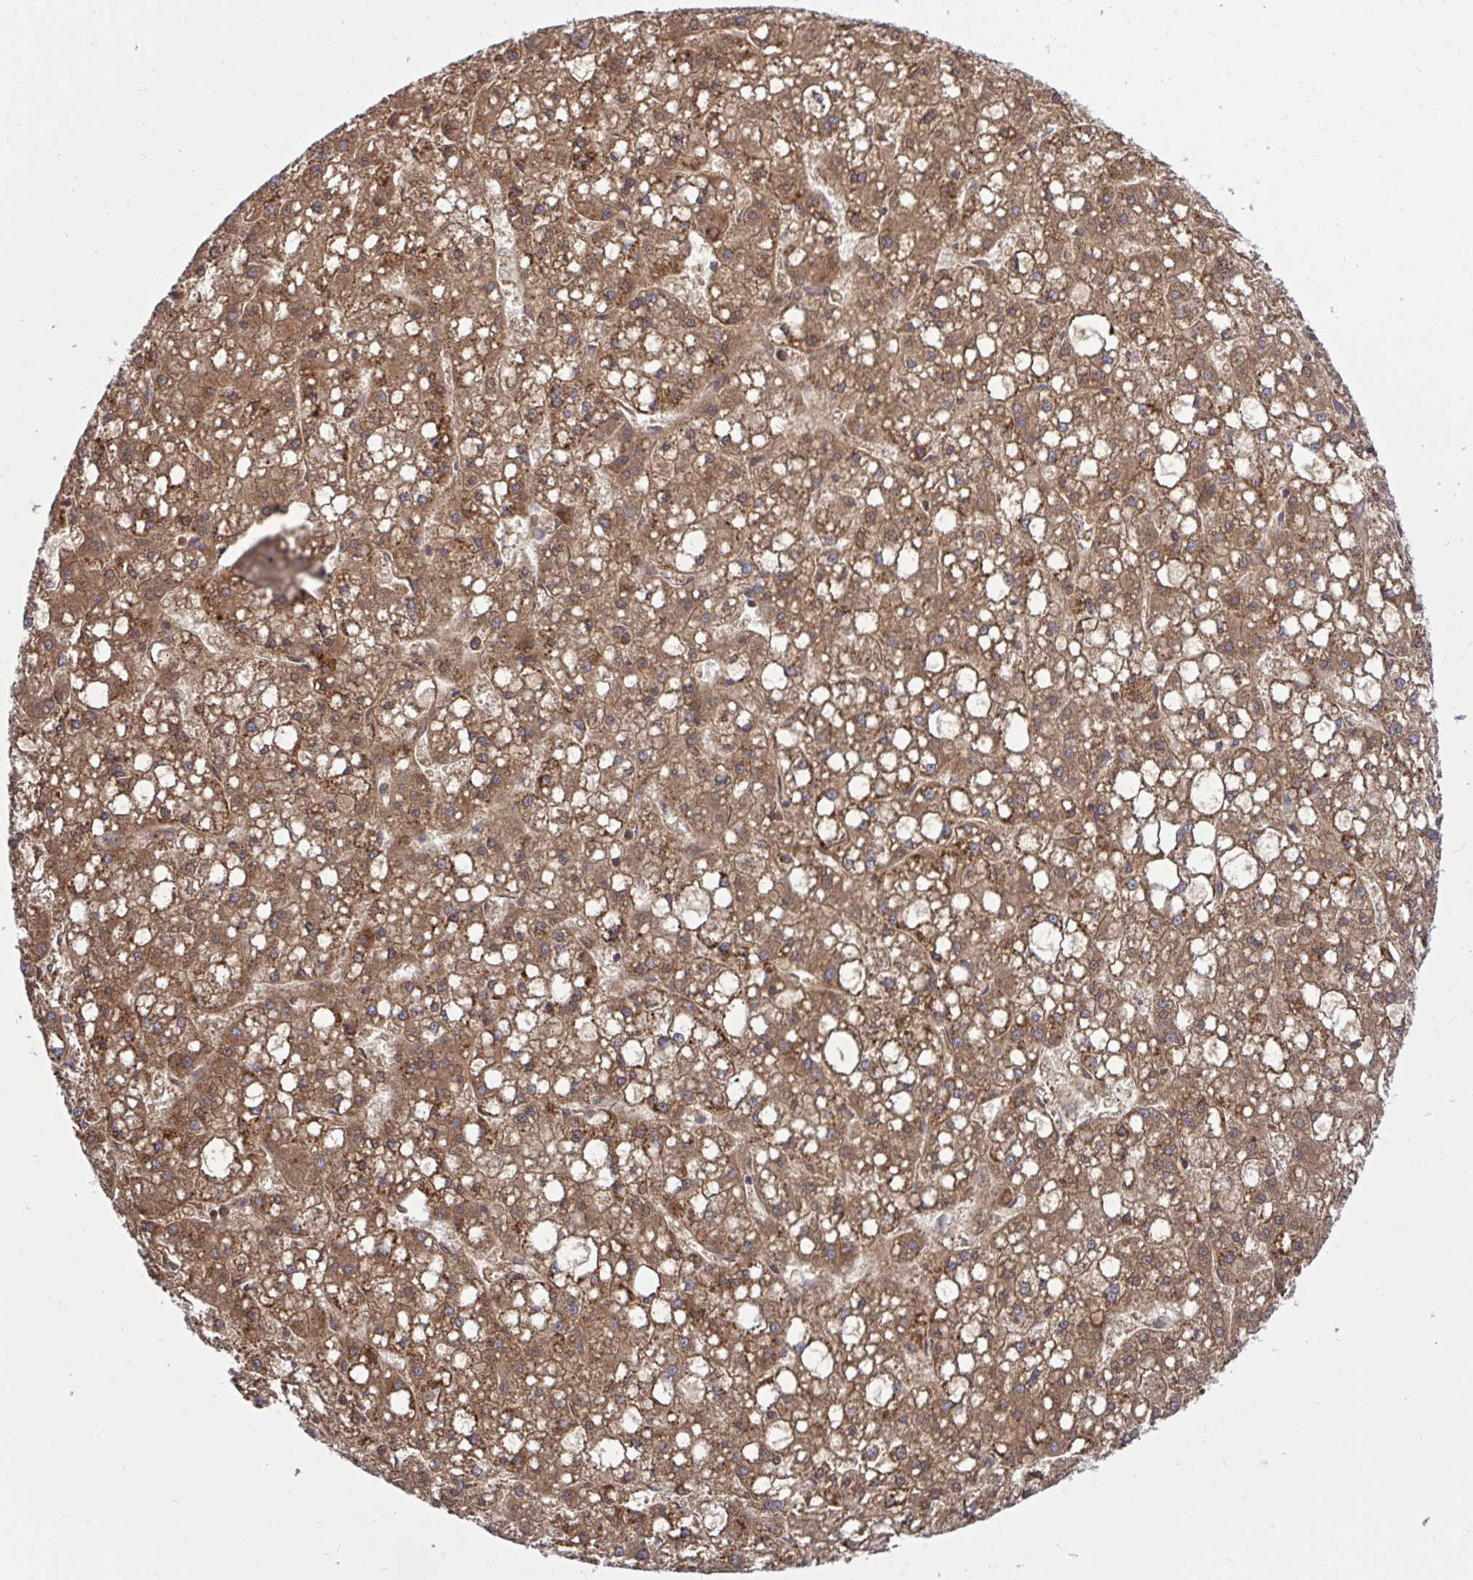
{"staining": {"intensity": "moderate", "quantity": ">75%", "location": "cytoplasmic/membranous"}, "tissue": "liver cancer", "cell_type": "Tumor cells", "image_type": "cancer", "snomed": [{"axis": "morphology", "description": "Carcinoma, Hepatocellular, NOS"}, {"axis": "topography", "description": "Liver"}], "caption": "Tumor cells display medium levels of moderate cytoplasmic/membranous positivity in approximately >75% of cells in hepatocellular carcinoma (liver).", "gene": "HSPE1", "patient": {"sex": "male", "age": 67}}